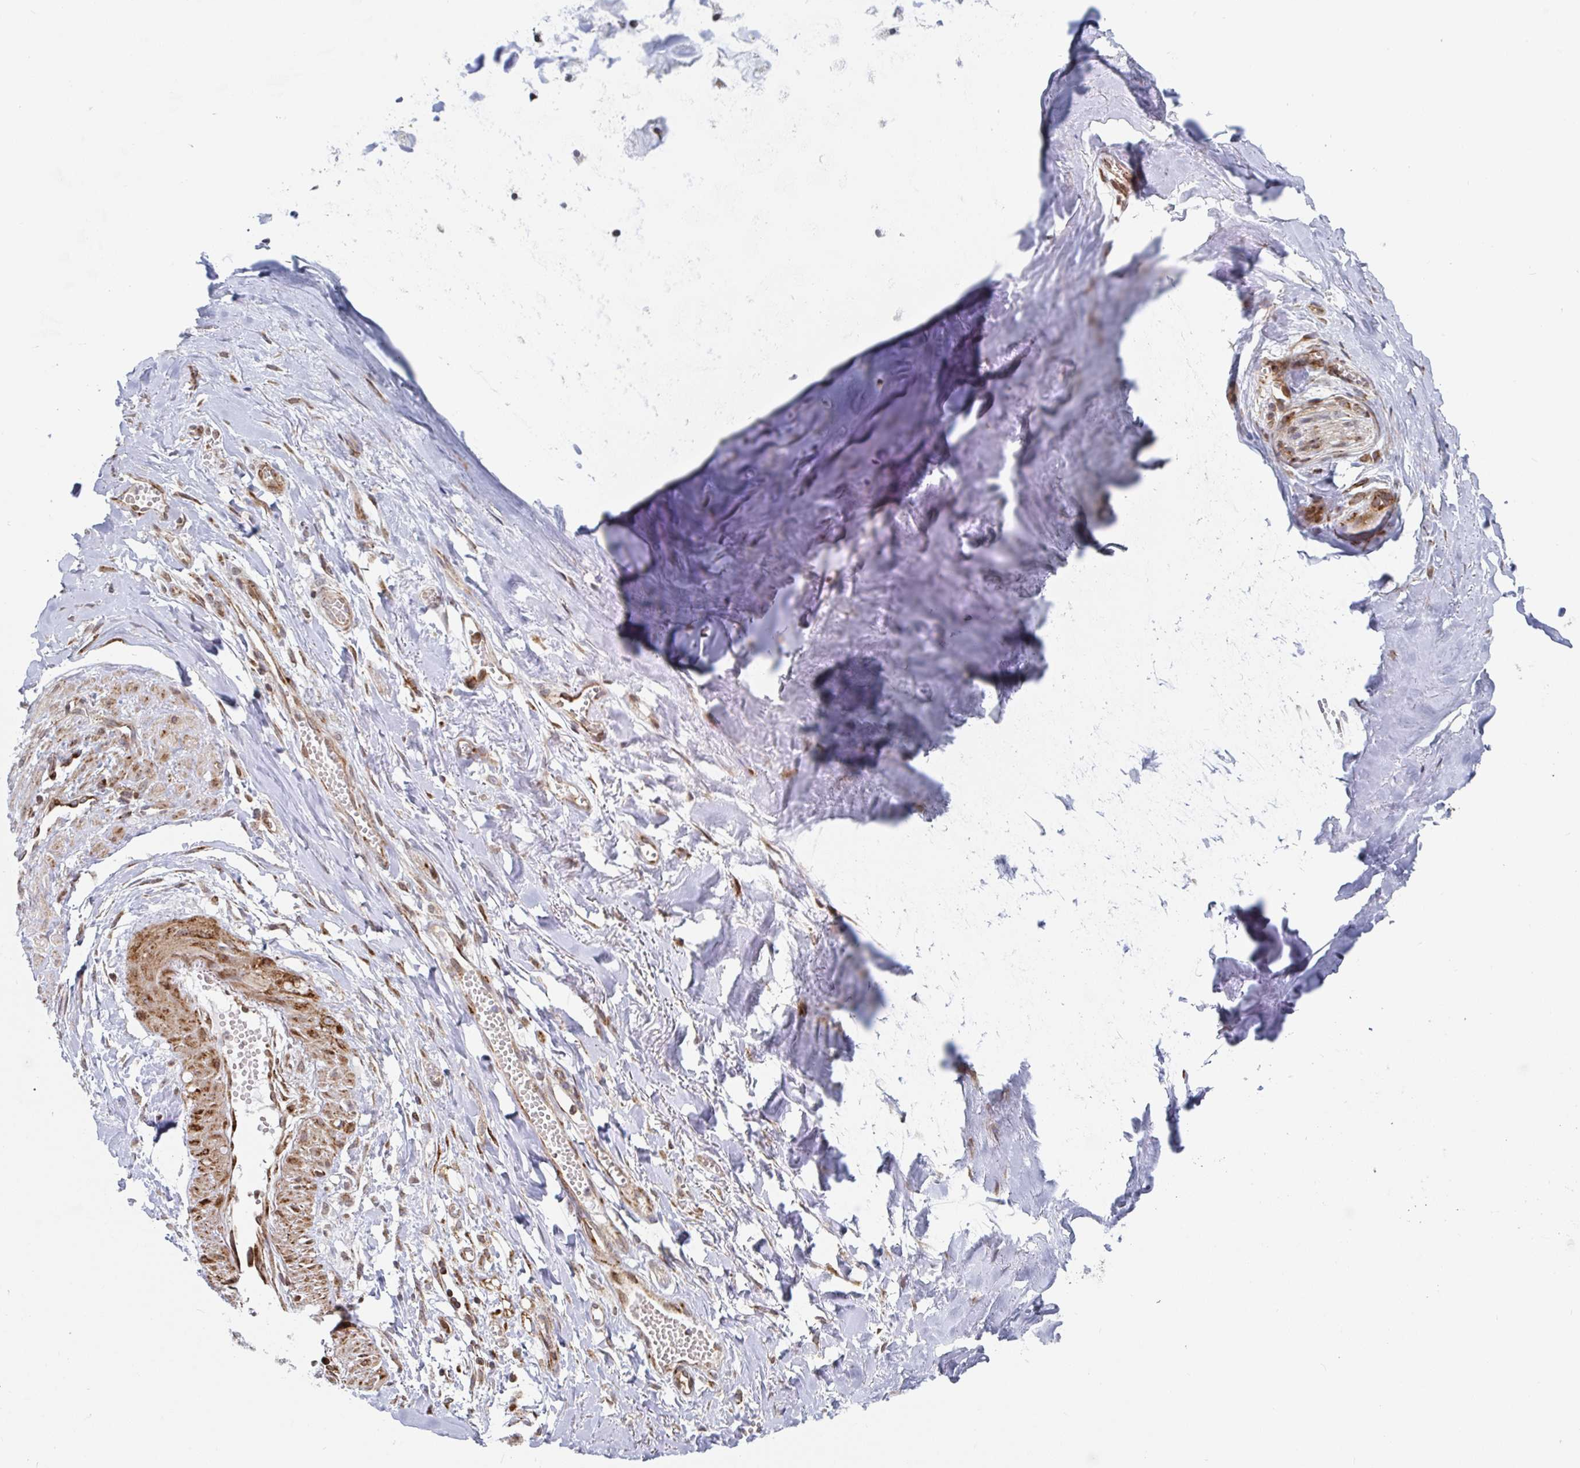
{"staining": {"intensity": "negative", "quantity": "none", "location": "none"}, "tissue": "adipose tissue", "cell_type": "Adipocytes", "image_type": "normal", "snomed": [{"axis": "morphology", "description": "Normal tissue, NOS"}, {"axis": "topography", "description": "Cartilage tissue"}, {"axis": "topography", "description": "Nasopharynx"}, {"axis": "topography", "description": "Thyroid gland"}], "caption": "A micrograph of human adipose tissue is negative for staining in adipocytes. (DAB (3,3'-diaminobenzidine) IHC with hematoxylin counter stain).", "gene": "STARD8", "patient": {"sex": "male", "age": 63}}